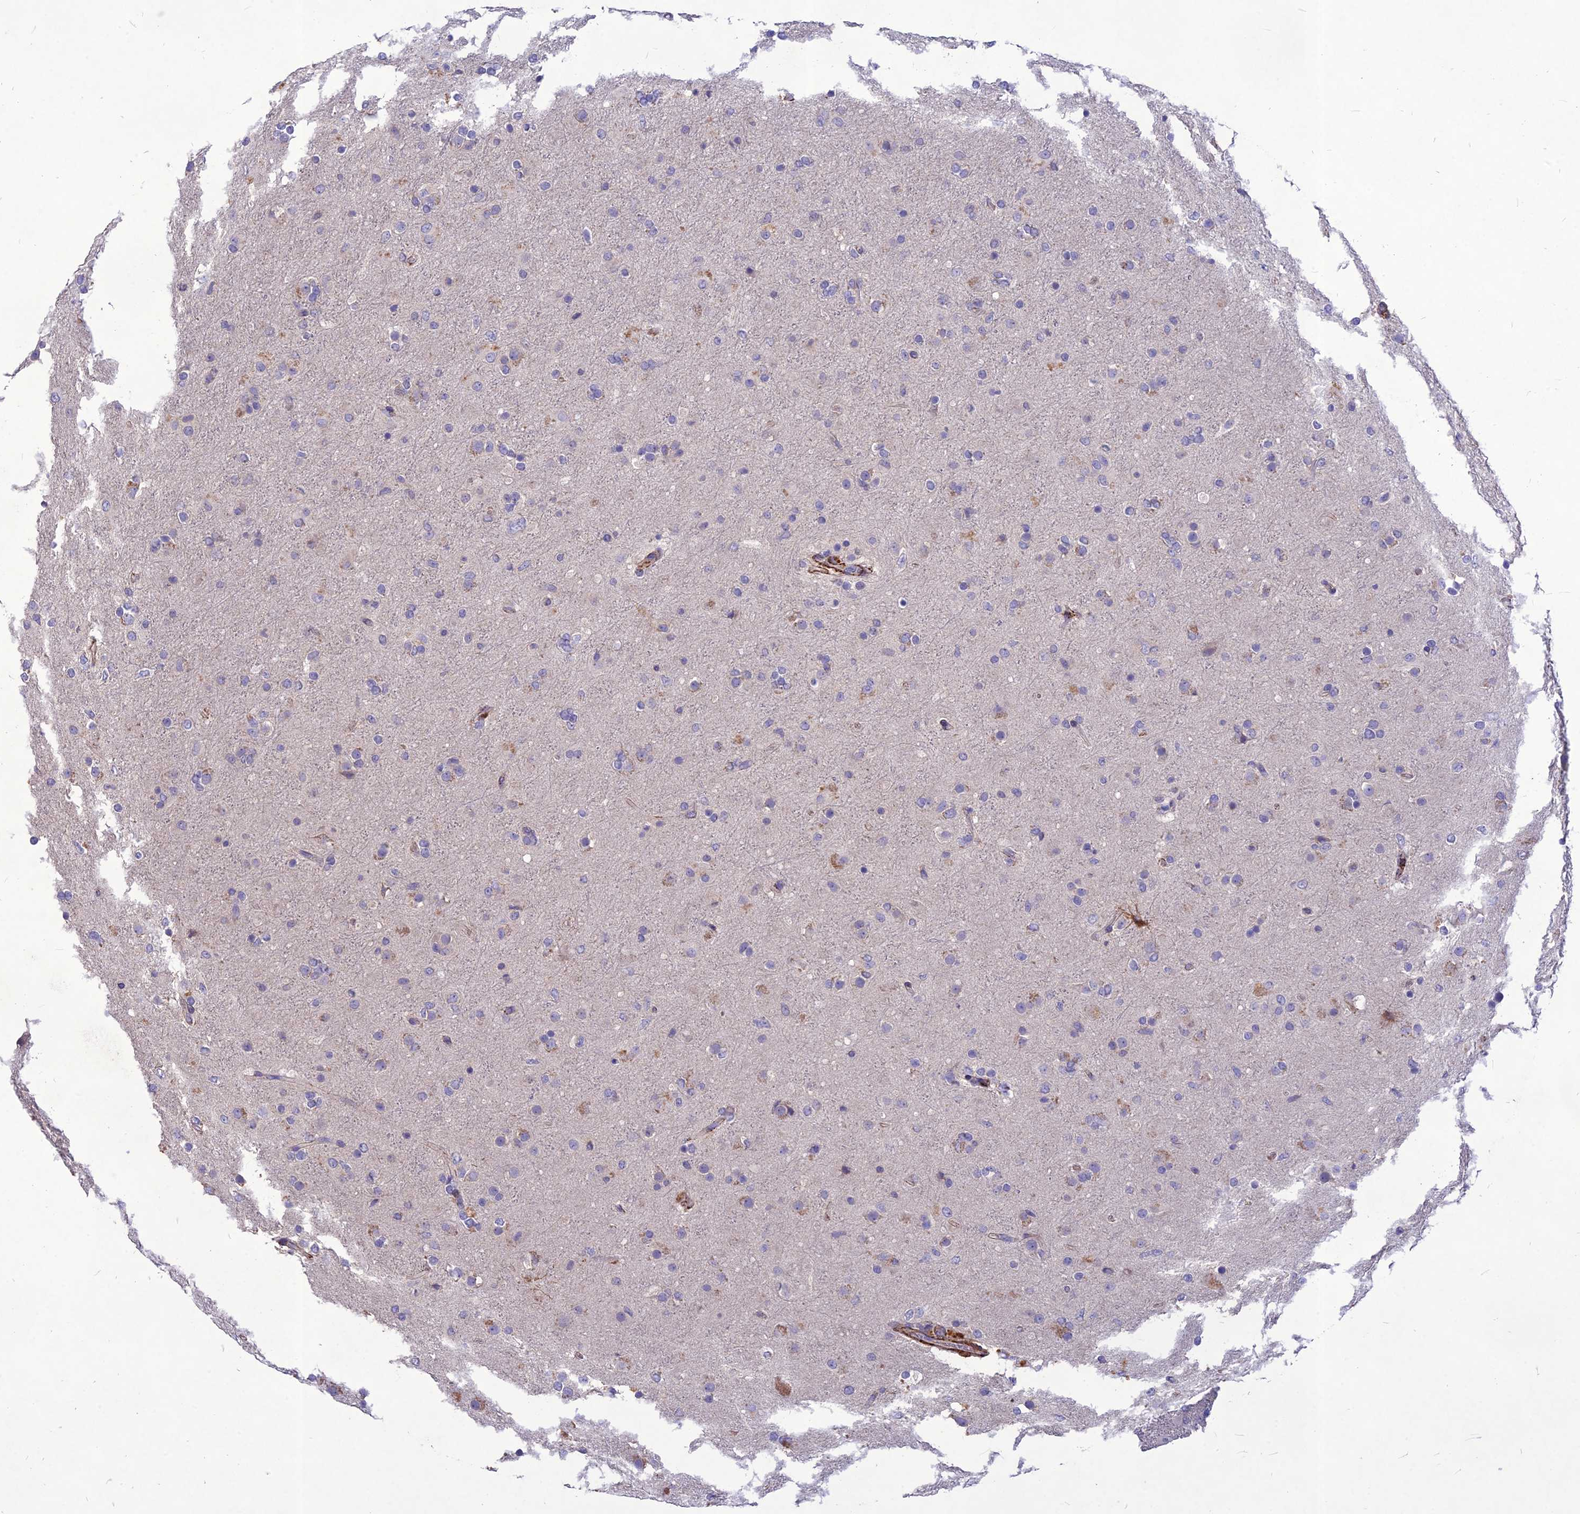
{"staining": {"intensity": "negative", "quantity": "none", "location": "none"}, "tissue": "glioma", "cell_type": "Tumor cells", "image_type": "cancer", "snomed": [{"axis": "morphology", "description": "Glioma, malignant, Low grade"}, {"axis": "topography", "description": "Brain"}], "caption": "Tumor cells show no significant protein positivity in malignant glioma (low-grade).", "gene": "CLUH", "patient": {"sex": "male", "age": 65}}